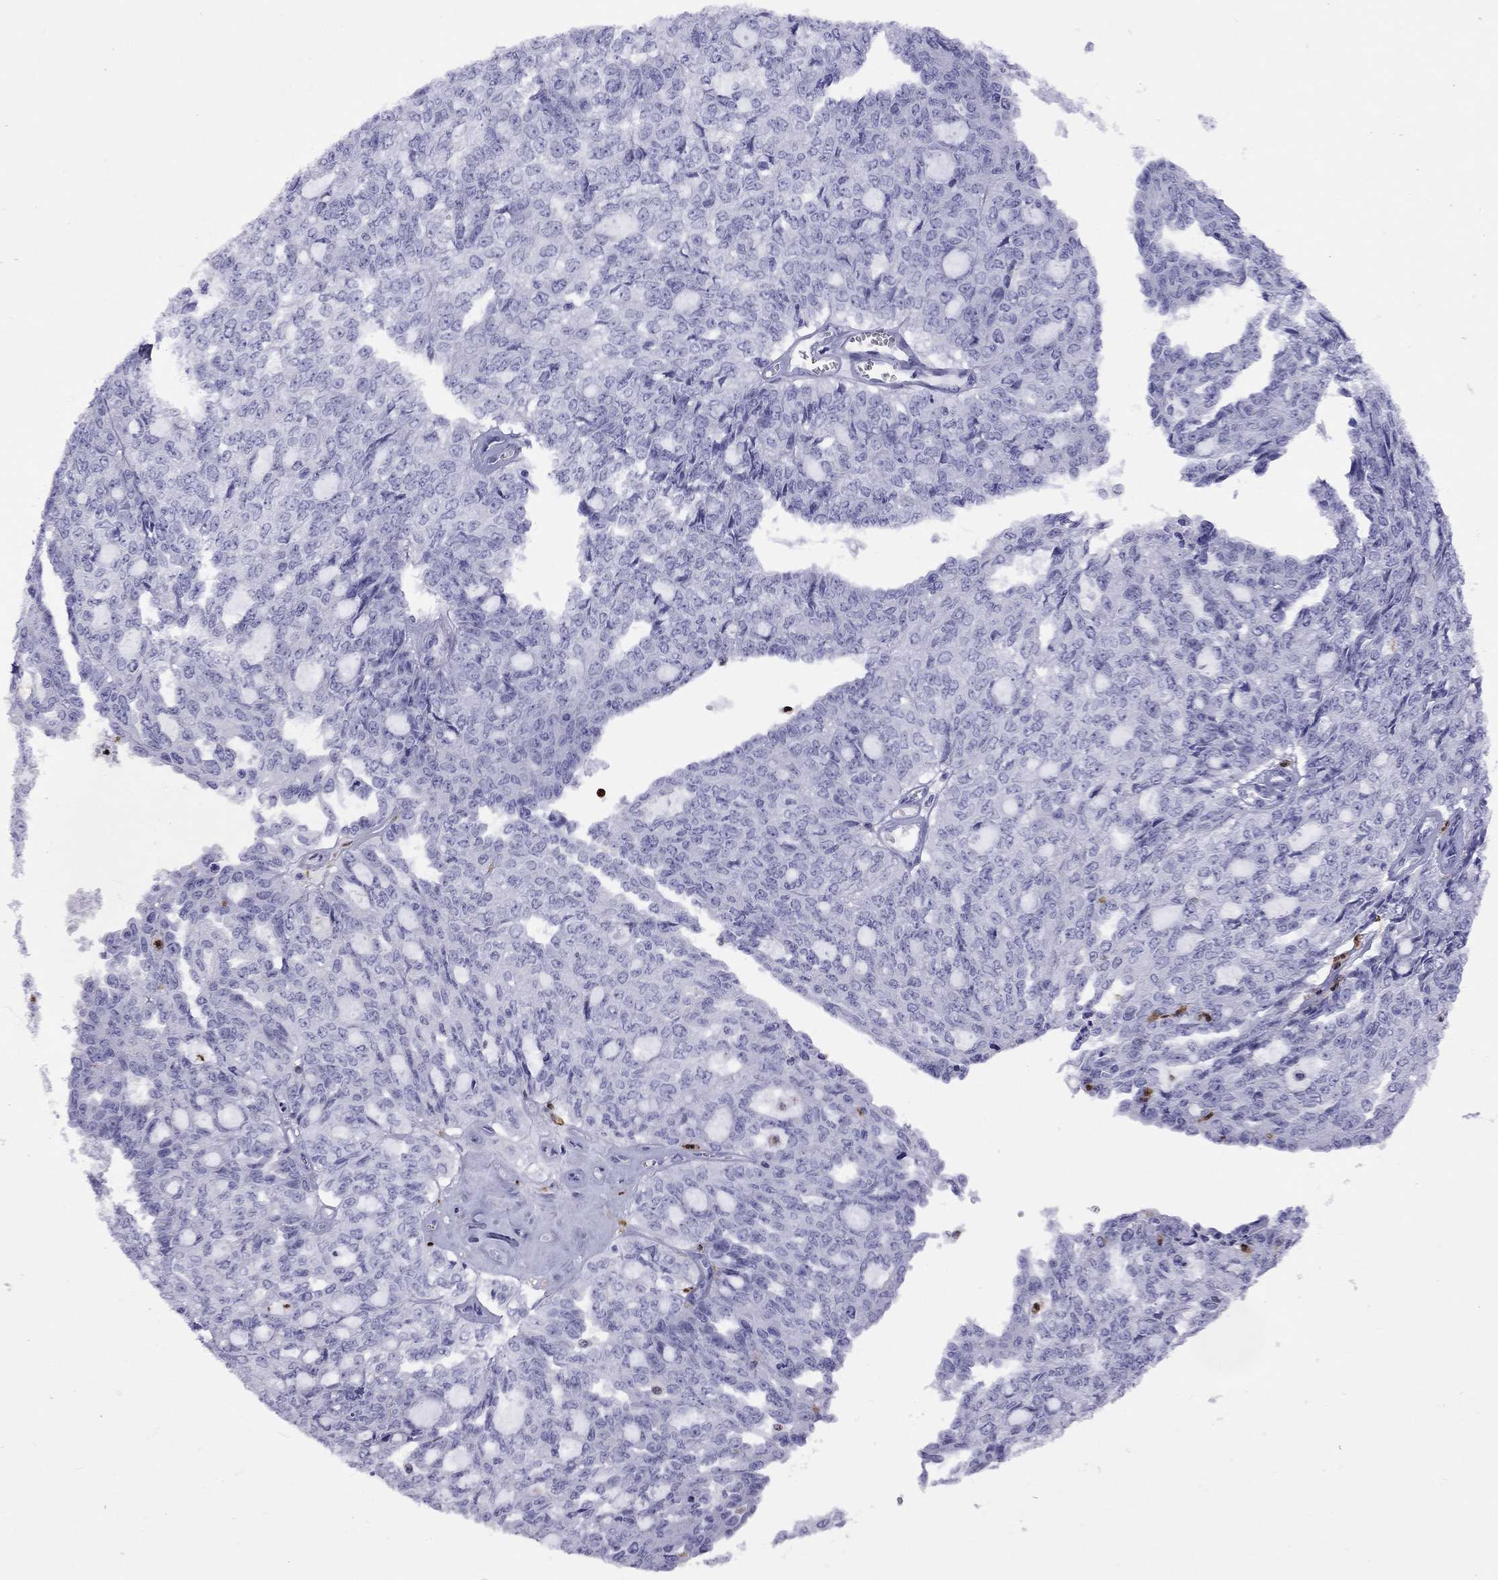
{"staining": {"intensity": "negative", "quantity": "none", "location": "none"}, "tissue": "ovarian cancer", "cell_type": "Tumor cells", "image_type": "cancer", "snomed": [{"axis": "morphology", "description": "Cystadenocarcinoma, serous, NOS"}, {"axis": "topography", "description": "Ovary"}], "caption": "Human ovarian cancer (serous cystadenocarcinoma) stained for a protein using immunohistochemistry (IHC) shows no positivity in tumor cells.", "gene": "SLAMF1", "patient": {"sex": "female", "age": 71}}